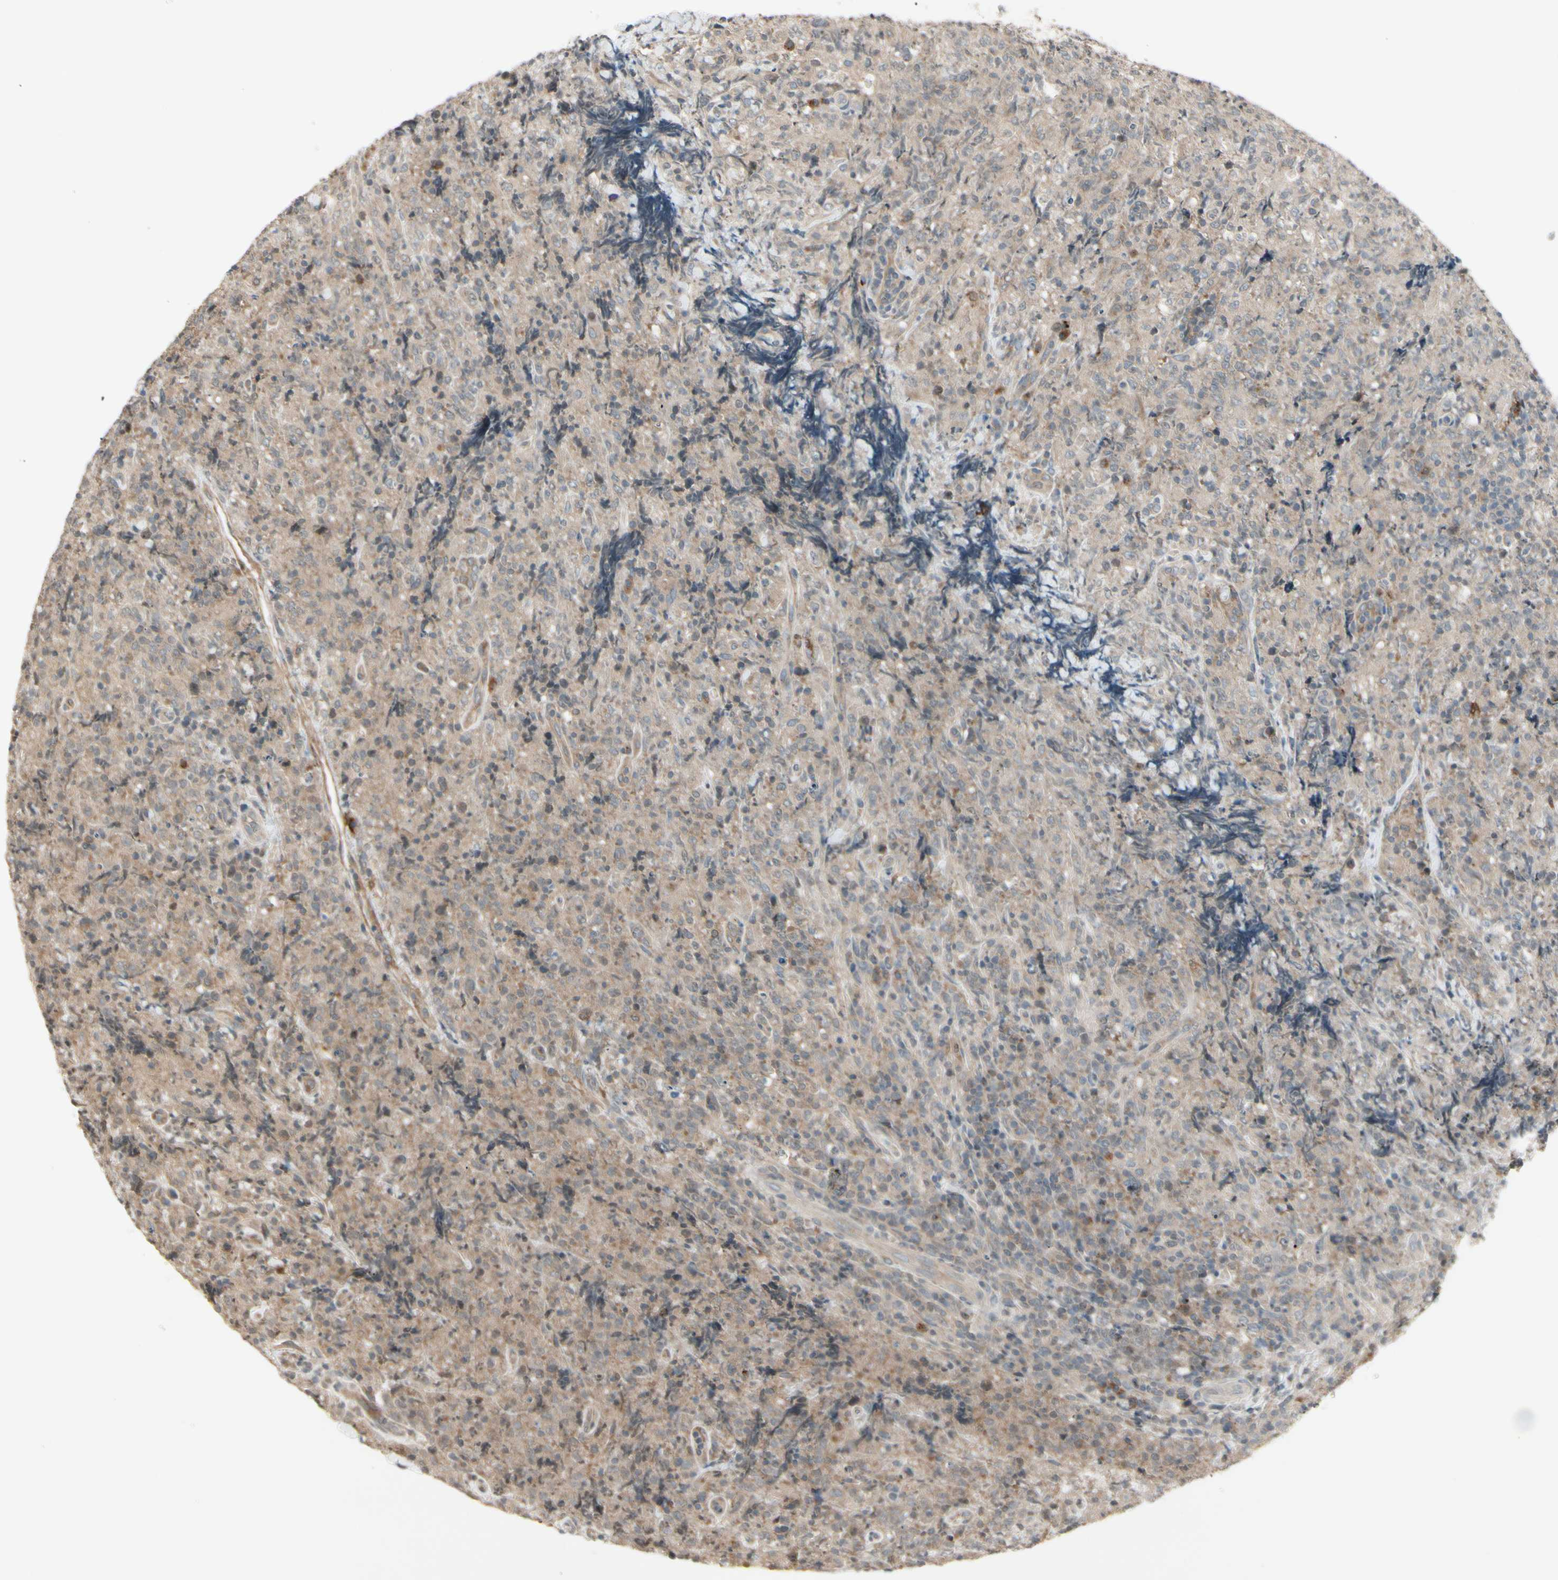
{"staining": {"intensity": "weak", "quantity": ">75%", "location": "cytoplasmic/membranous"}, "tissue": "lymphoma", "cell_type": "Tumor cells", "image_type": "cancer", "snomed": [{"axis": "morphology", "description": "Malignant lymphoma, non-Hodgkin's type, High grade"}, {"axis": "topography", "description": "Tonsil"}], "caption": "Immunohistochemical staining of malignant lymphoma, non-Hodgkin's type (high-grade) reveals low levels of weak cytoplasmic/membranous positivity in approximately >75% of tumor cells. The protein of interest is shown in brown color, while the nuclei are stained blue.", "gene": "FHDC1", "patient": {"sex": "female", "age": 36}}